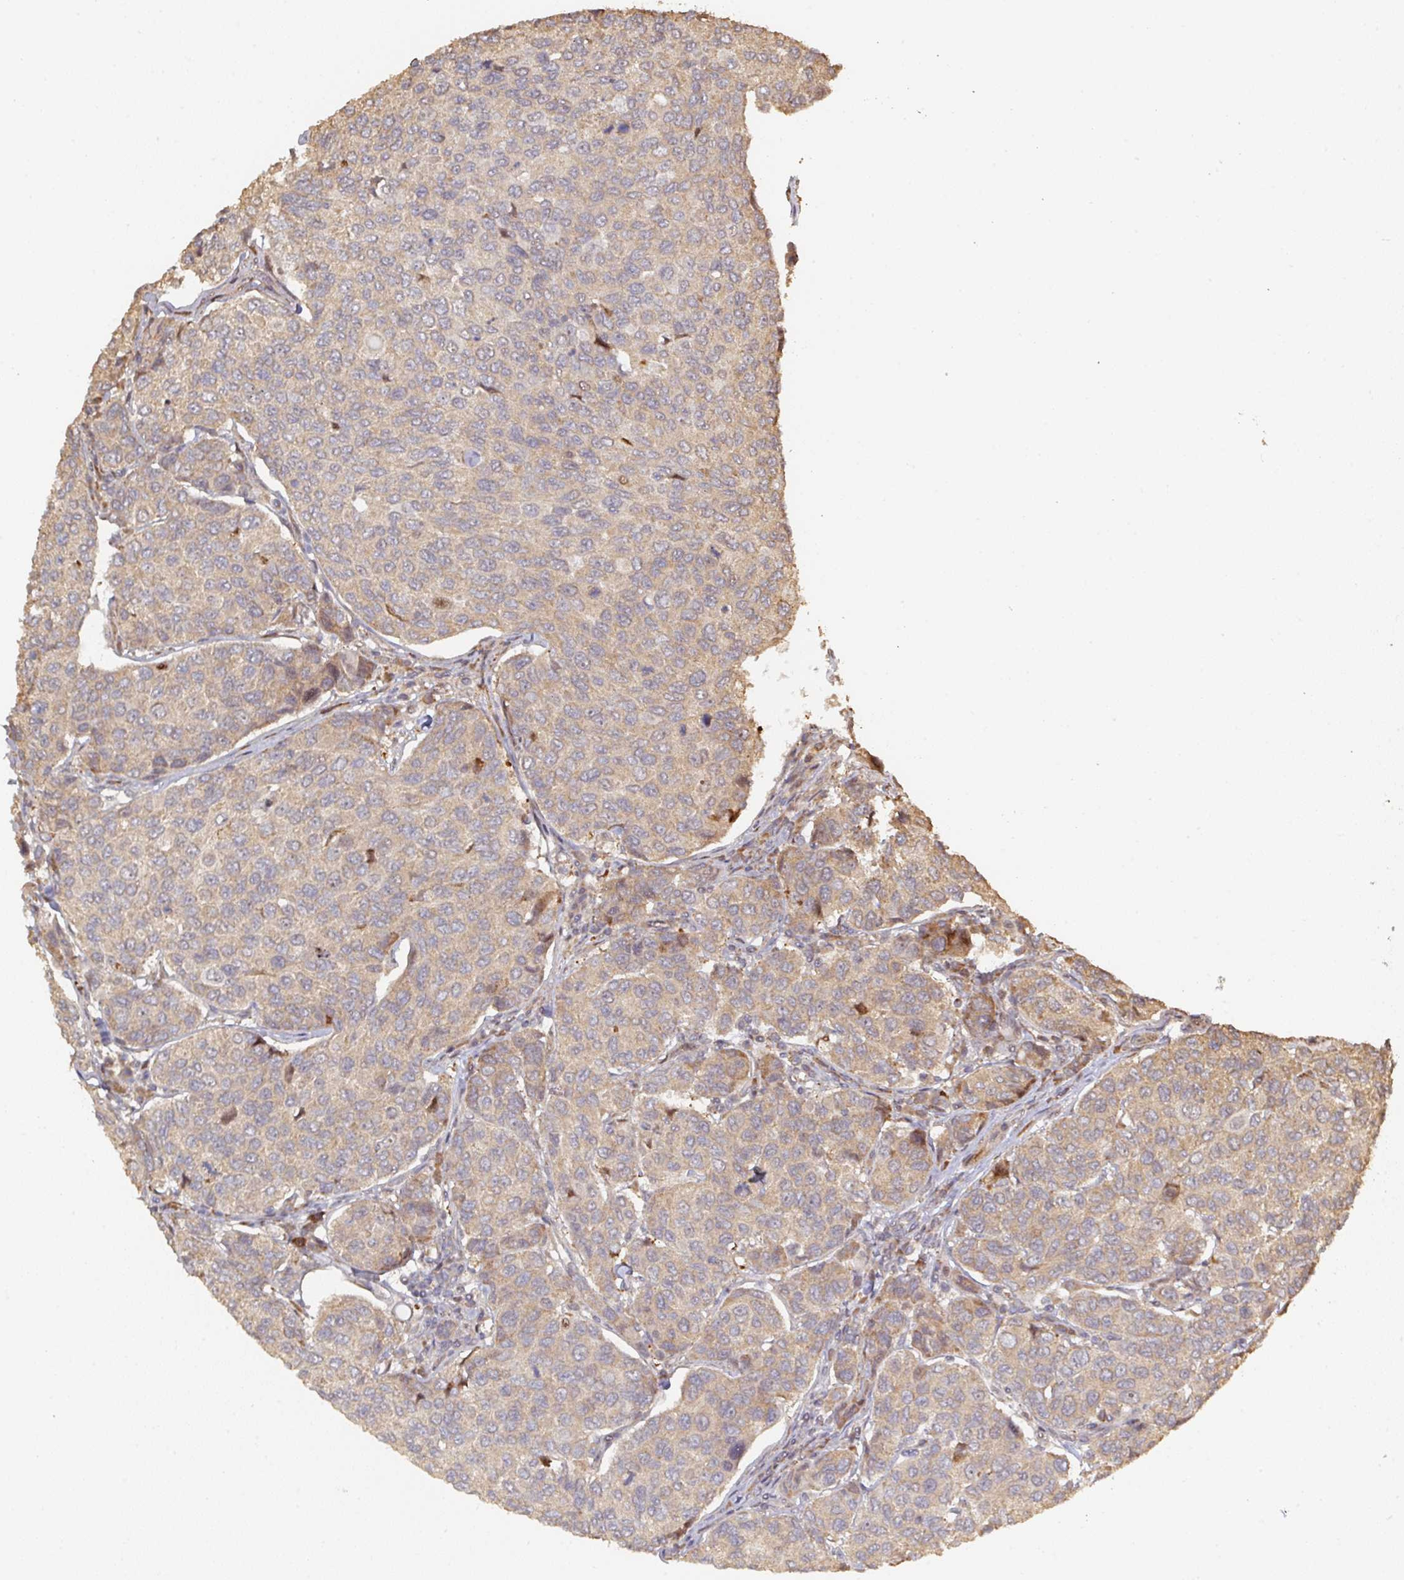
{"staining": {"intensity": "weak", "quantity": ">75%", "location": "cytoplasmic/membranous"}, "tissue": "breast cancer", "cell_type": "Tumor cells", "image_type": "cancer", "snomed": [{"axis": "morphology", "description": "Duct carcinoma"}, {"axis": "topography", "description": "Breast"}], "caption": "Immunohistochemistry (IHC) (DAB) staining of human infiltrating ductal carcinoma (breast) reveals weak cytoplasmic/membranous protein positivity in approximately >75% of tumor cells.", "gene": "CA7", "patient": {"sex": "female", "age": 55}}